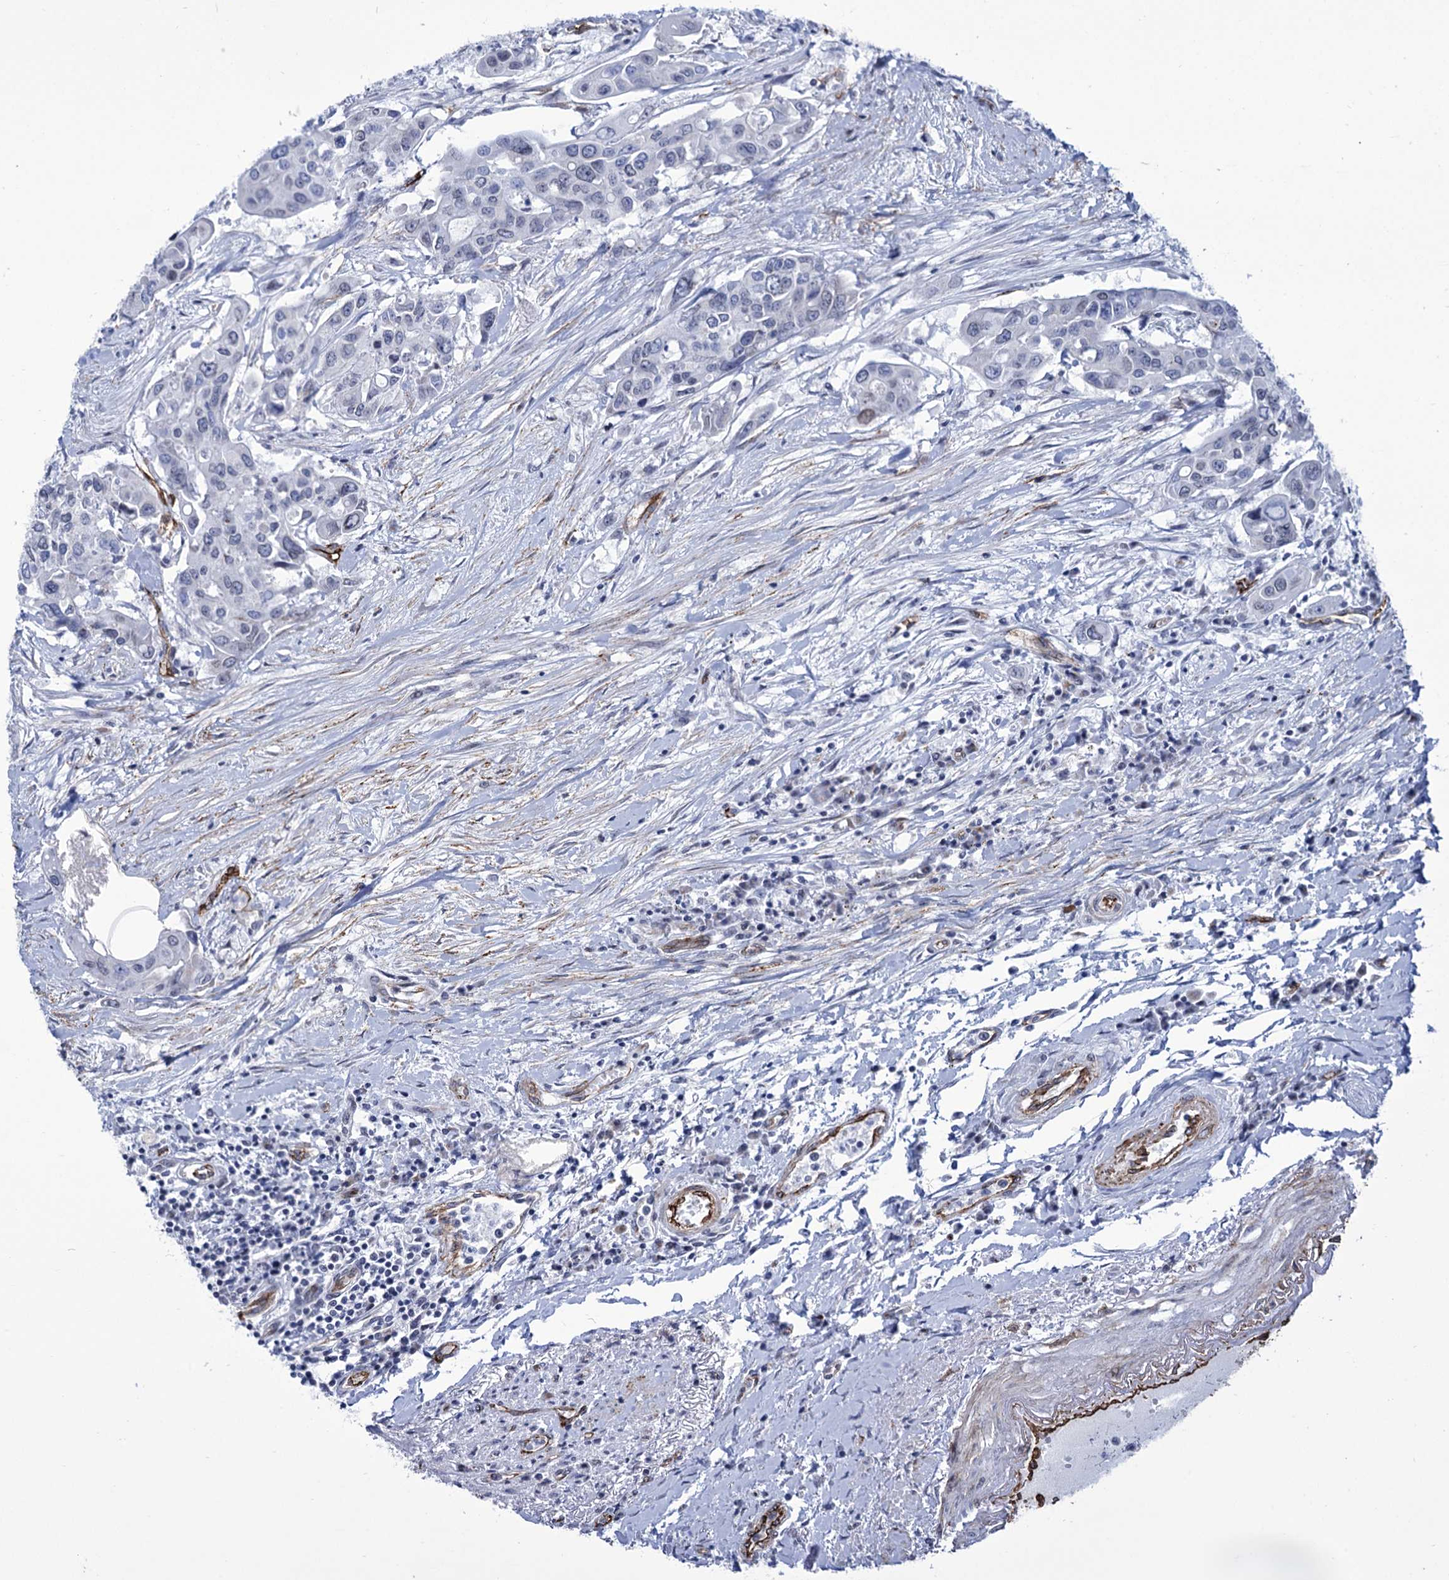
{"staining": {"intensity": "negative", "quantity": "none", "location": "none"}, "tissue": "colorectal cancer", "cell_type": "Tumor cells", "image_type": "cancer", "snomed": [{"axis": "morphology", "description": "Adenocarcinoma, NOS"}, {"axis": "topography", "description": "Colon"}], "caption": "A high-resolution histopathology image shows immunohistochemistry (IHC) staining of colorectal adenocarcinoma, which demonstrates no significant staining in tumor cells.", "gene": "ZC3H12C", "patient": {"sex": "male", "age": 77}}